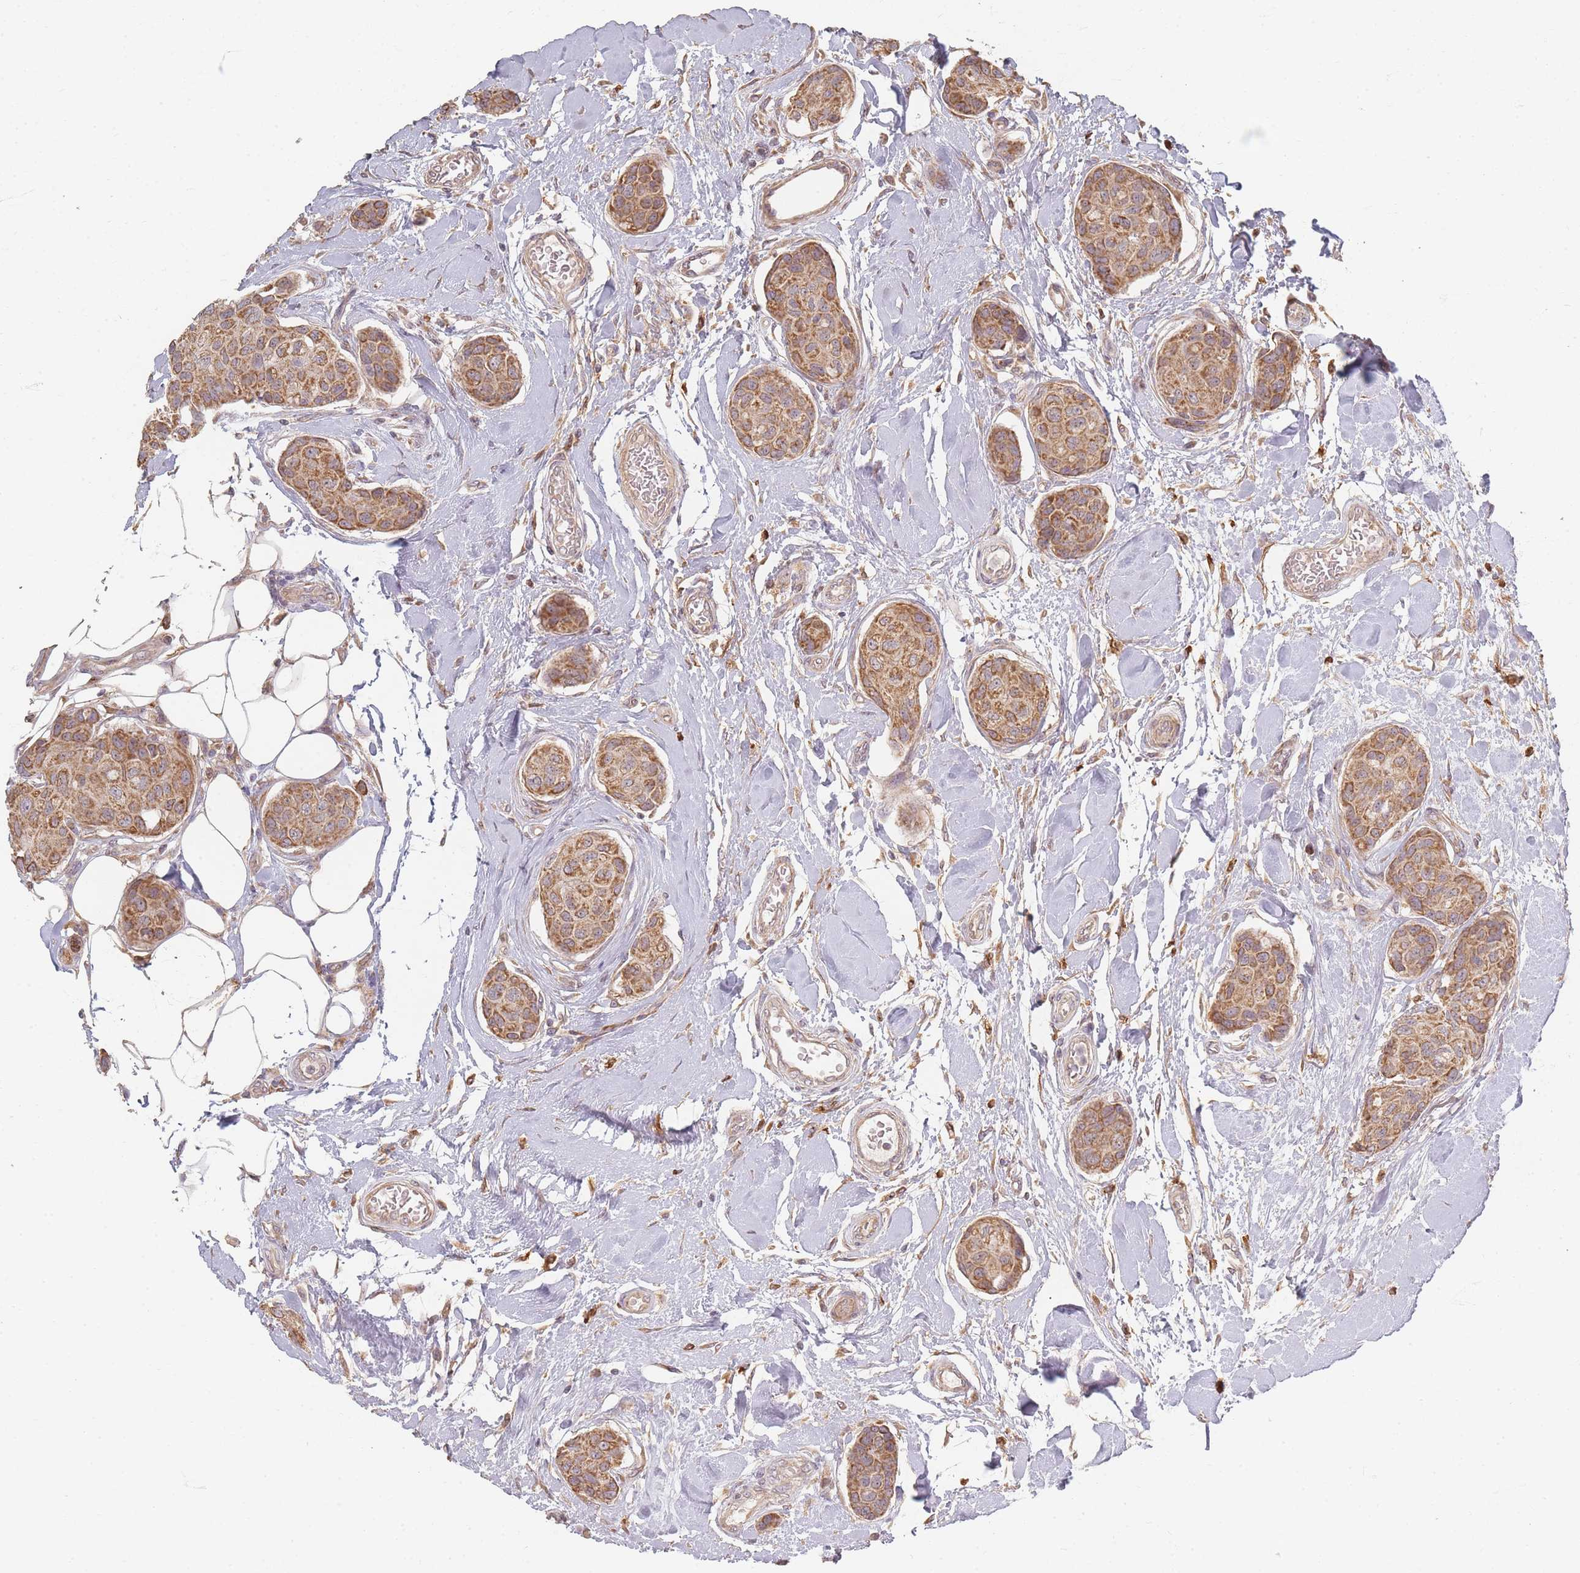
{"staining": {"intensity": "moderate", "quantity": ">75%", "location": "cytoplasmic/membranous"}, "tissue": "breast cancer", "cell_type": "Tumor cells", "image_type": "cancer", "snomed": [{"axis": "morphology", "description": "Duct carcinoma"}, {"axis": "topography", "description": "Breast"}, {"axis": "topography", "description": "Lymph node"}], "caption": "This image exhibits infiltrating ductal carcinoma (breast) stained with IHC to label a protein in brown. The cytoplasmic/membranous of tumor cells show moderate positivity for the protein. Nuclei are counter-stained blue.", "gene": "MRPS6", "patient": {"sex": "female", "age": 80}}